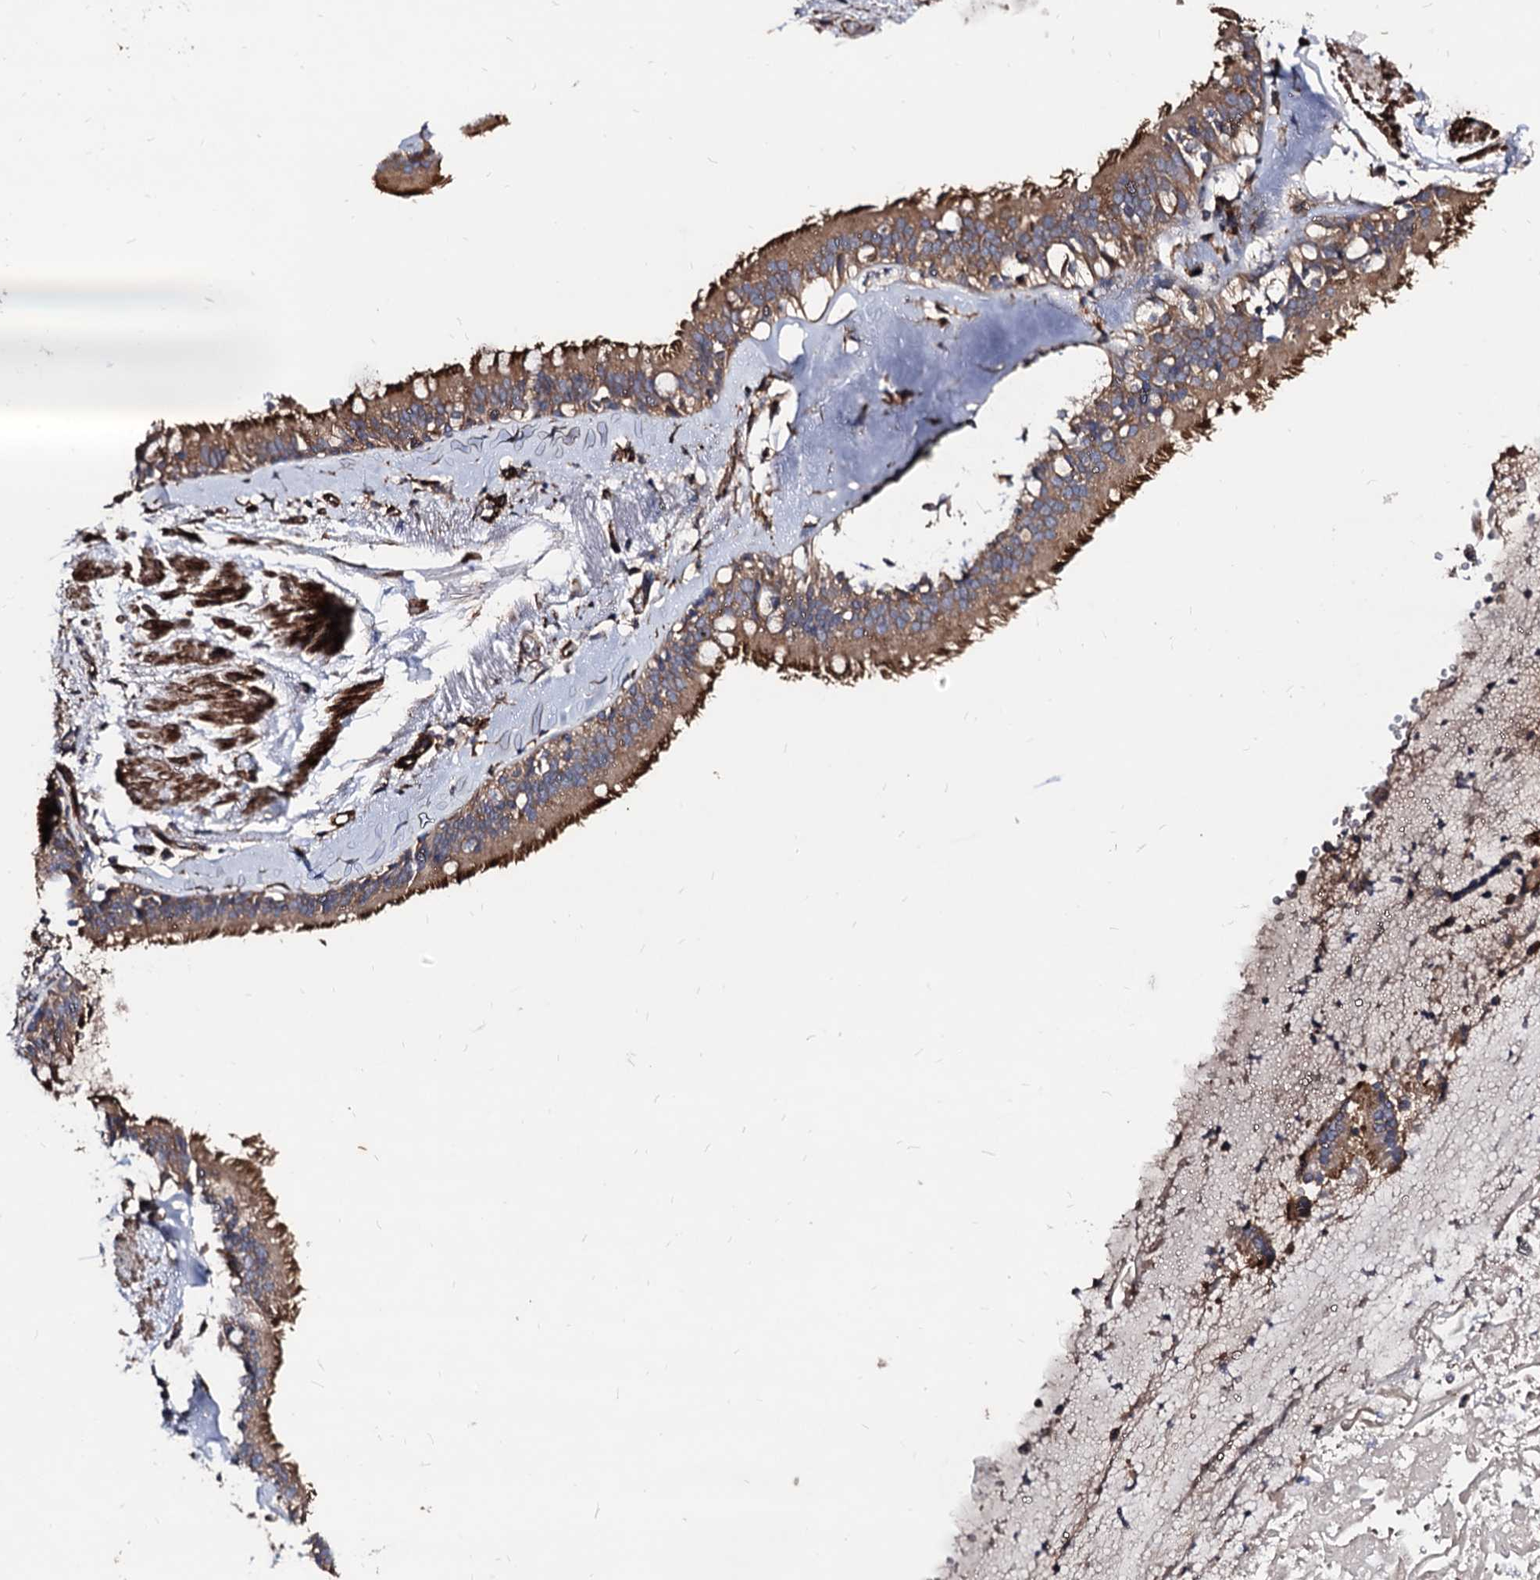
{"staining": {"intensity": "moderate", "quantity": "25%-75%", "location": "cytoplasmic/membranous"}, "tissue": "adipose tissue", "cell_type": "Adipocytes", "image_type": "normal", "snomed": [{"axis": "morphology", "description": "Normal tissue, NOS"}, {"axis": "topography", "description": "Lymph node"}, {"axis": "topography", "description": "Cartilage tissue"}, {"axis": "topography", "description": "Bronchus"}], "caption": "Brown immunohistochemical staining in unremarkable human adipose tissue shows moderate cytoplasmic/membranous expression in about 25%-75% of adipocytes.", "gene": "WDR11", "patient": {"sex": "male", "age": 63}}